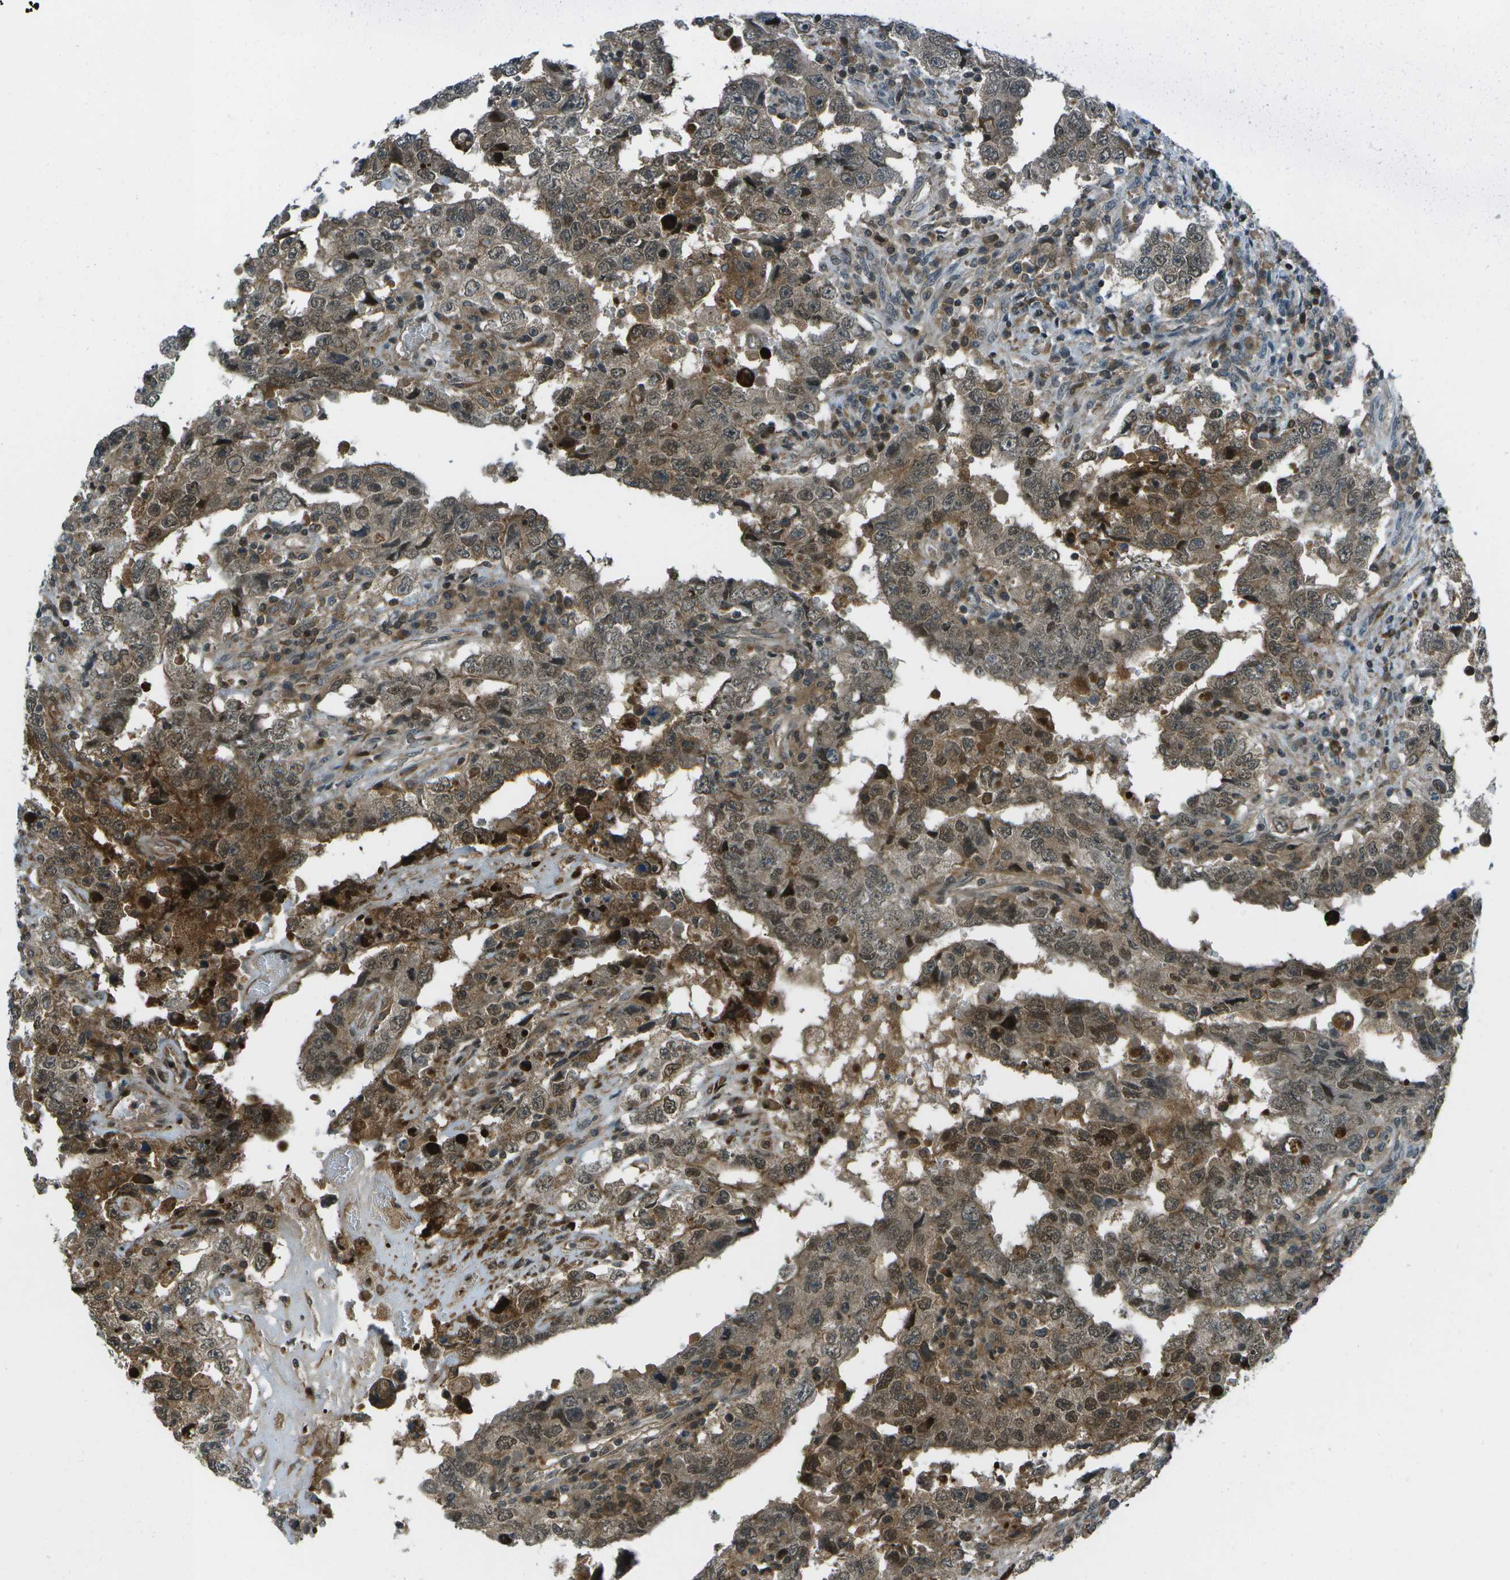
{"staining": {"intensity": "moderate", "quantity": ">75%", "location": "cytoplasmic/membranous,nuclear"}, "tissue": "testis cancer", "cell_type": "Tumor cells", "image_type": "cancer", "snomed": [{"axis": "morphology", "description": "Carcinoma, Embryonal, NOS"}, {"axis": "topography", "description": "Testis"}], "caption": "Moderate cytoplasmic/membranous and nuclear positivity for a protein is appreciated in about >75% of tumor cells of testis embryonal carcinoma using immunohistochemistry.", "gene": "TMEM19", "patient": {"sex": "male", "age": 26}}